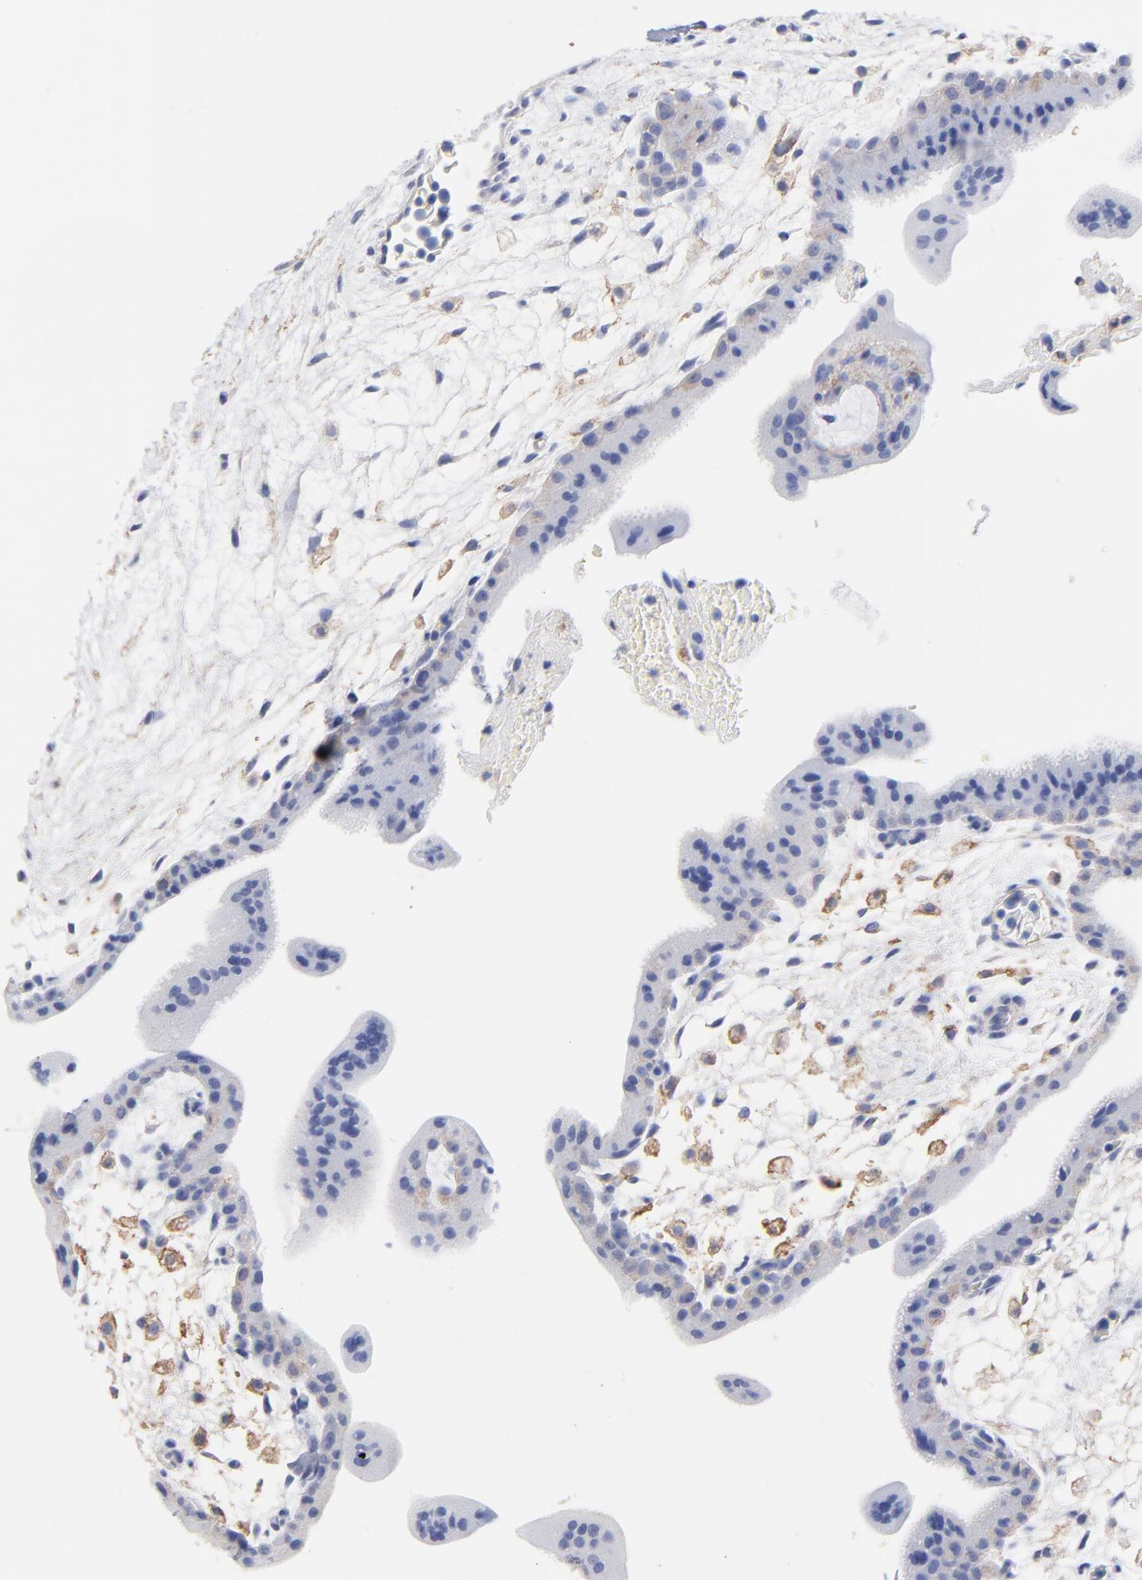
{"staining": {"intensity": "negative", "quantity": "none", "location": "none"}, "tissue": "placenta", "cell_type": "Trophoblastic cells", "image_type": "normal", "snomed": [{"axis": "morphology", "description": "Normal tissue, NOS"}, {"axis": "topography", "description": "Placenta"}], "caption": "IHC photomicrograph of unremarkable placenta: placenta stained with DAB exhibits no significant protein staining in trophoblastic cells. Brightfield microscopy of immunohistochemistry (IHC) stained with DAB (3,3'-diaminobenzidine) (brown) and hematoxylin (blue), captured at high magnification.", "gene": "ASL", "patient": {"sex": "female", "age": 35}}